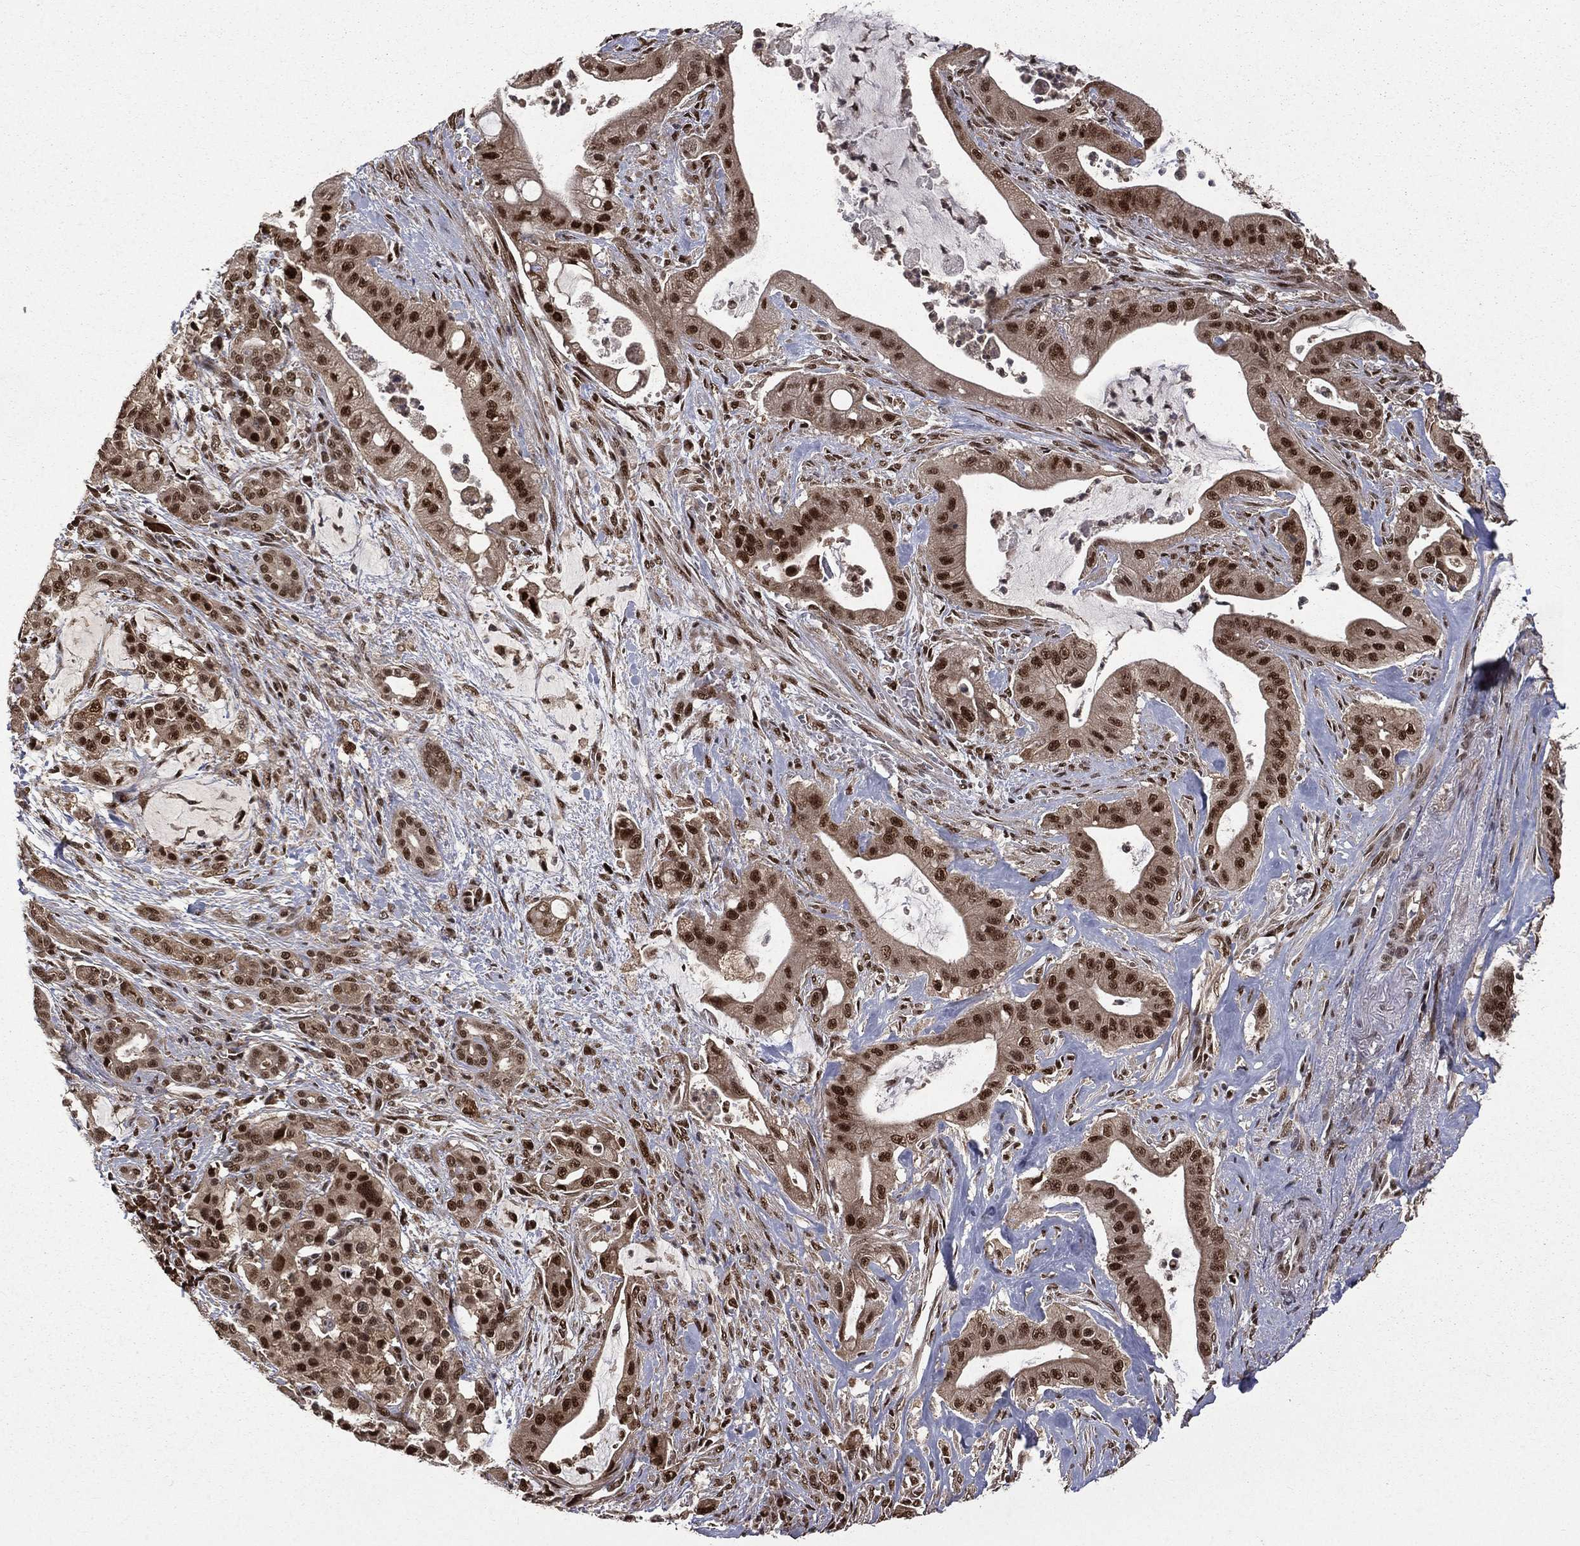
{"staining": {"intensity": "strong", "quantity": ">75%", "location": "nuclear"}, "tissue": "pancreatic cancer", "cell_type": "Tumor cells", "image_type": "cancer", "snomed": [{"axis": "morphology", "description": "Normal tissue, NOS"}, {"axis": "morphology", "description": "Inflammation, NOS"}, {"axis": "morphology", "description": "Adenocarcinoma, NOS"}, {"axis": "topography", "description": "Pancreas"}], "caption": "Adenocarcinoma (pancreatic) stained with a brown dye demonstrates strong nuclear positive positivity in about >75% of tumor cells.", "gene": "JMJD6", "patient": {"sex": "male", "age": 57}}